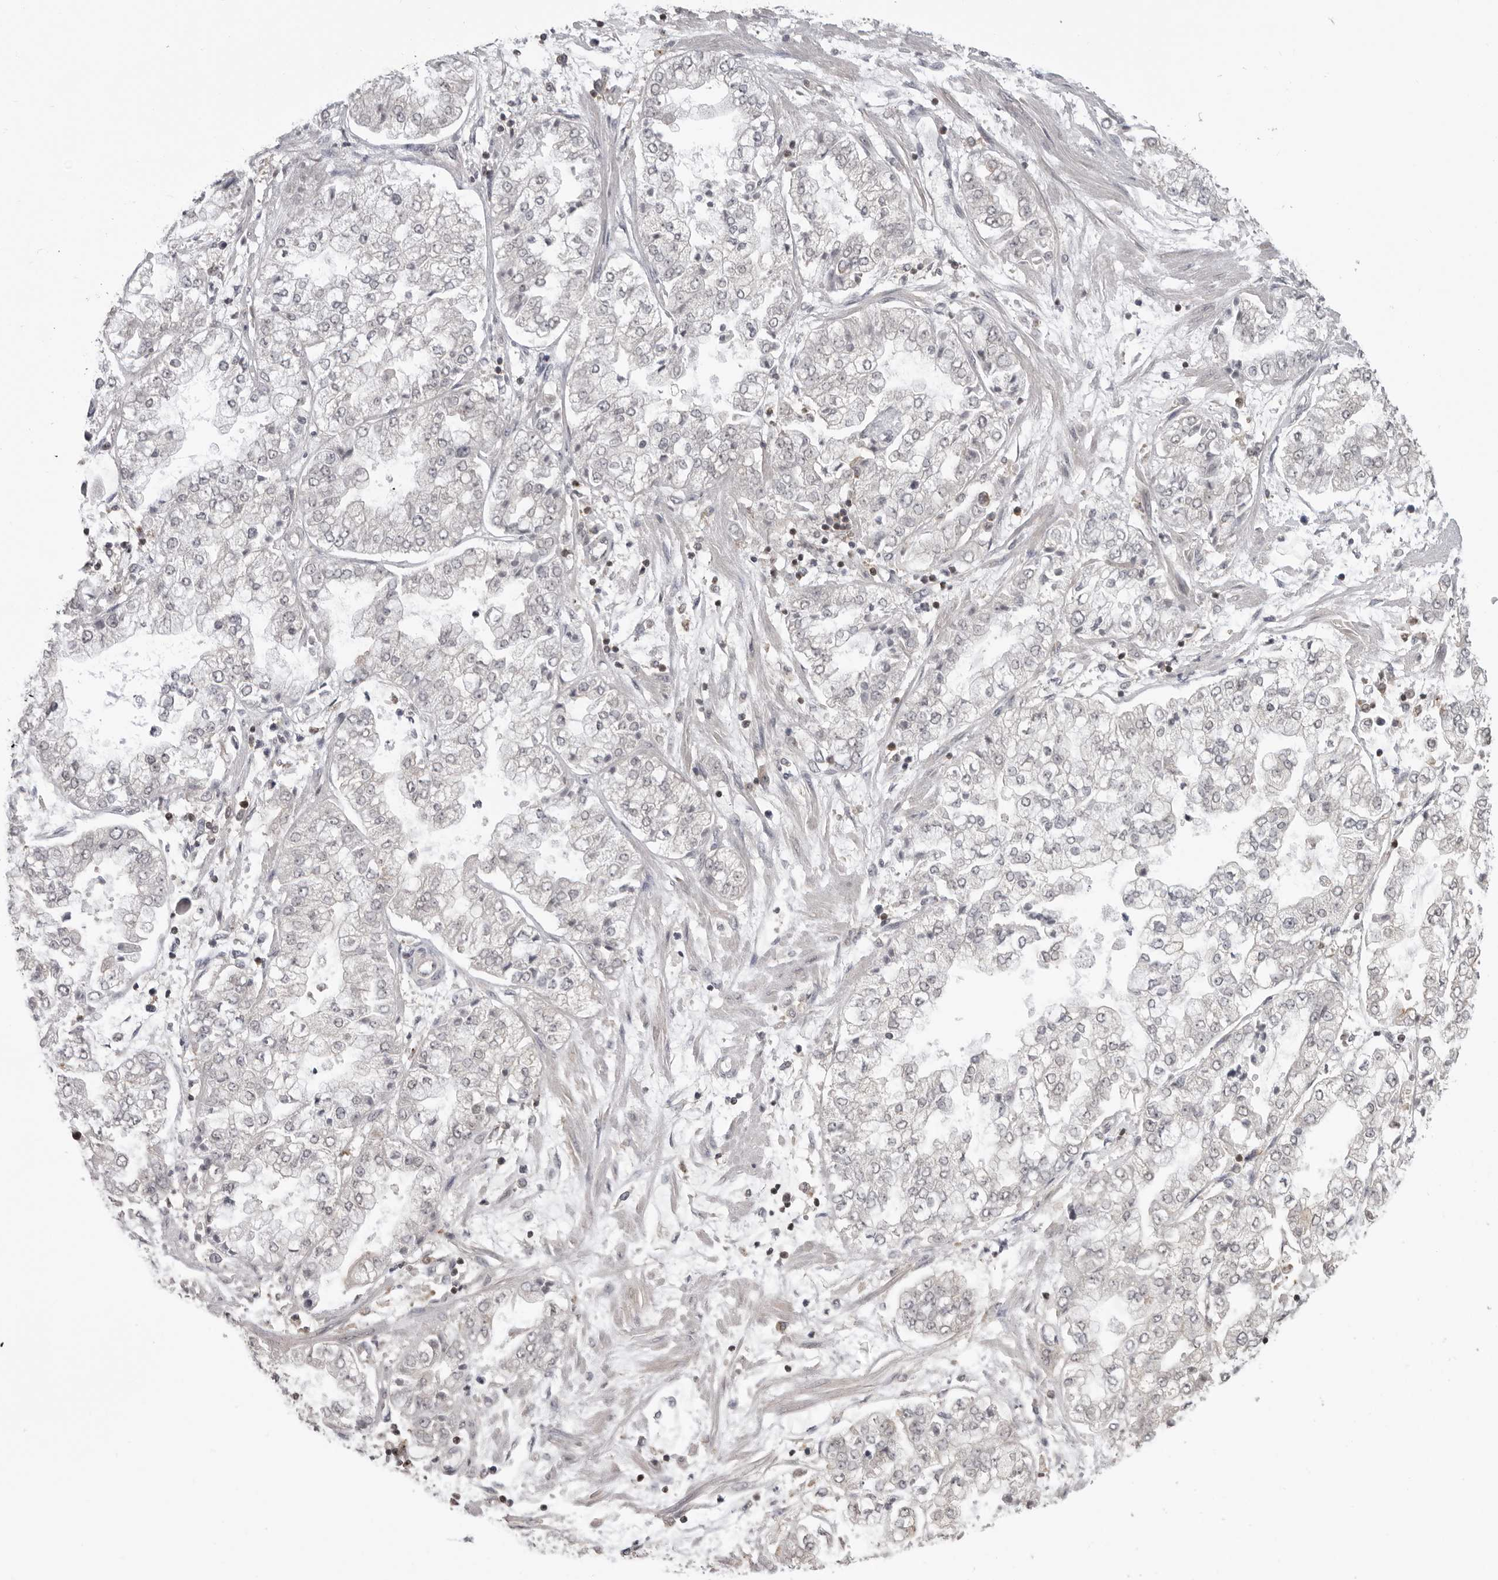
{"staining": {"intensity": "negative", "quantity": "none", "location": "none"}, "tissue": "stomach cancer", "cell_type": "Tumor cells", "image_type": "cancer", "snomed": [{"axis": "morphology", "description": "Adenocarcinoma, NOS"}, {"axis": "topography", "description": "Stomach"}], "caption": "Protein analysis of stomach adenocarcinoma shows no significant positivity in tumor cells.", "gene": "PDCL3", "patient": {"sex": "male", "age": 76}}